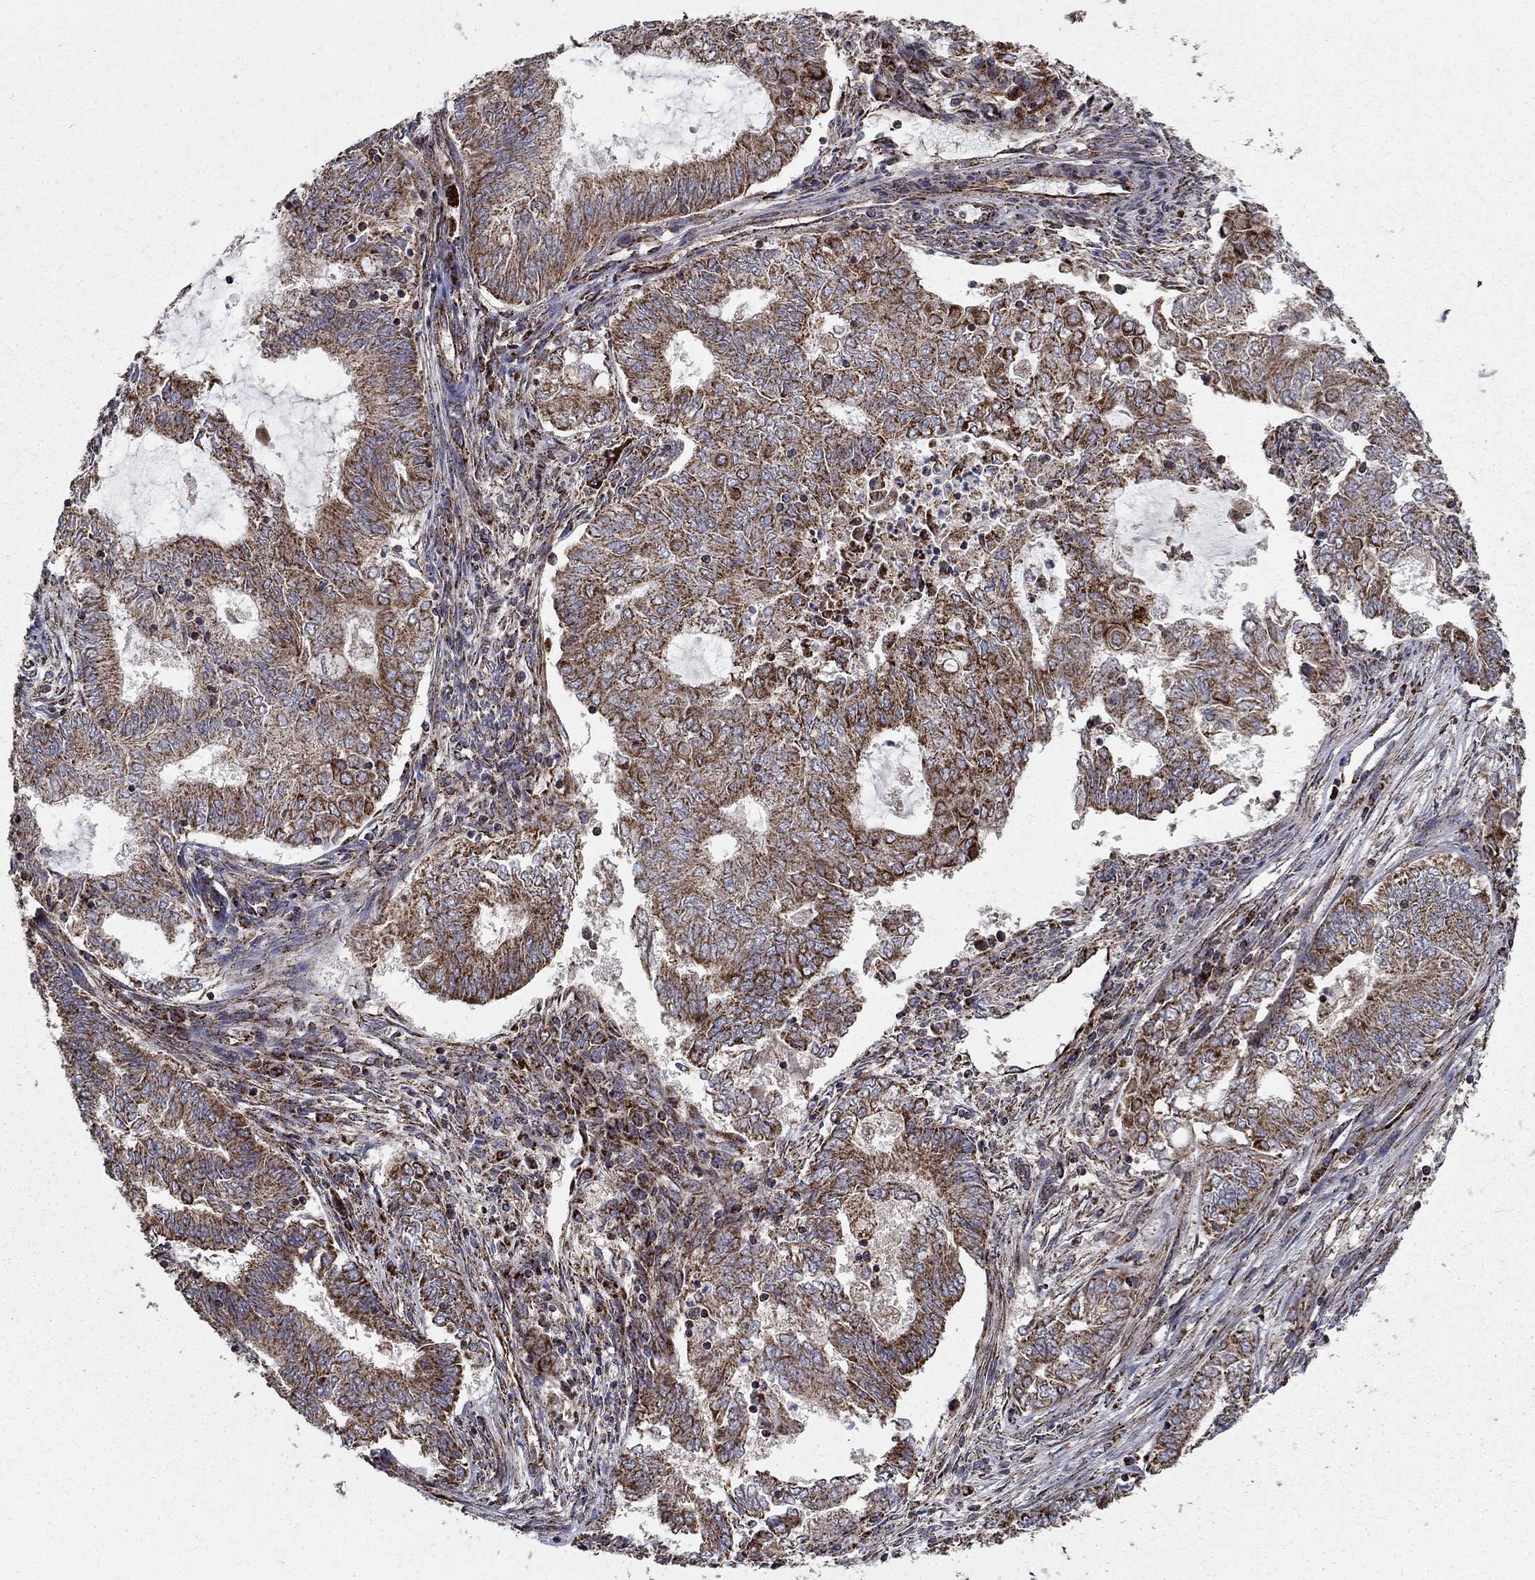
{"staining": {"intensity": "moderate", "quantity": ">75%", "location": "cytoplasmic/membranous"}, "tissue": "endometrial cancer", "cell_type": "Tumor cells", "image_type": "cancer", "snomed": [{"axis": "morphology", "description": "Adenocarcinoma, NOS"}, {"axis": "topography", "description": "Endometrium"}], "caption": "Tumor cells exhibit moderate cytoplasmic/membranous expression in about >75% of cells in endometrial adenocarcinoma.", "gene": "NDUFS8", "patient": {"sex": "female", "age": 62}}